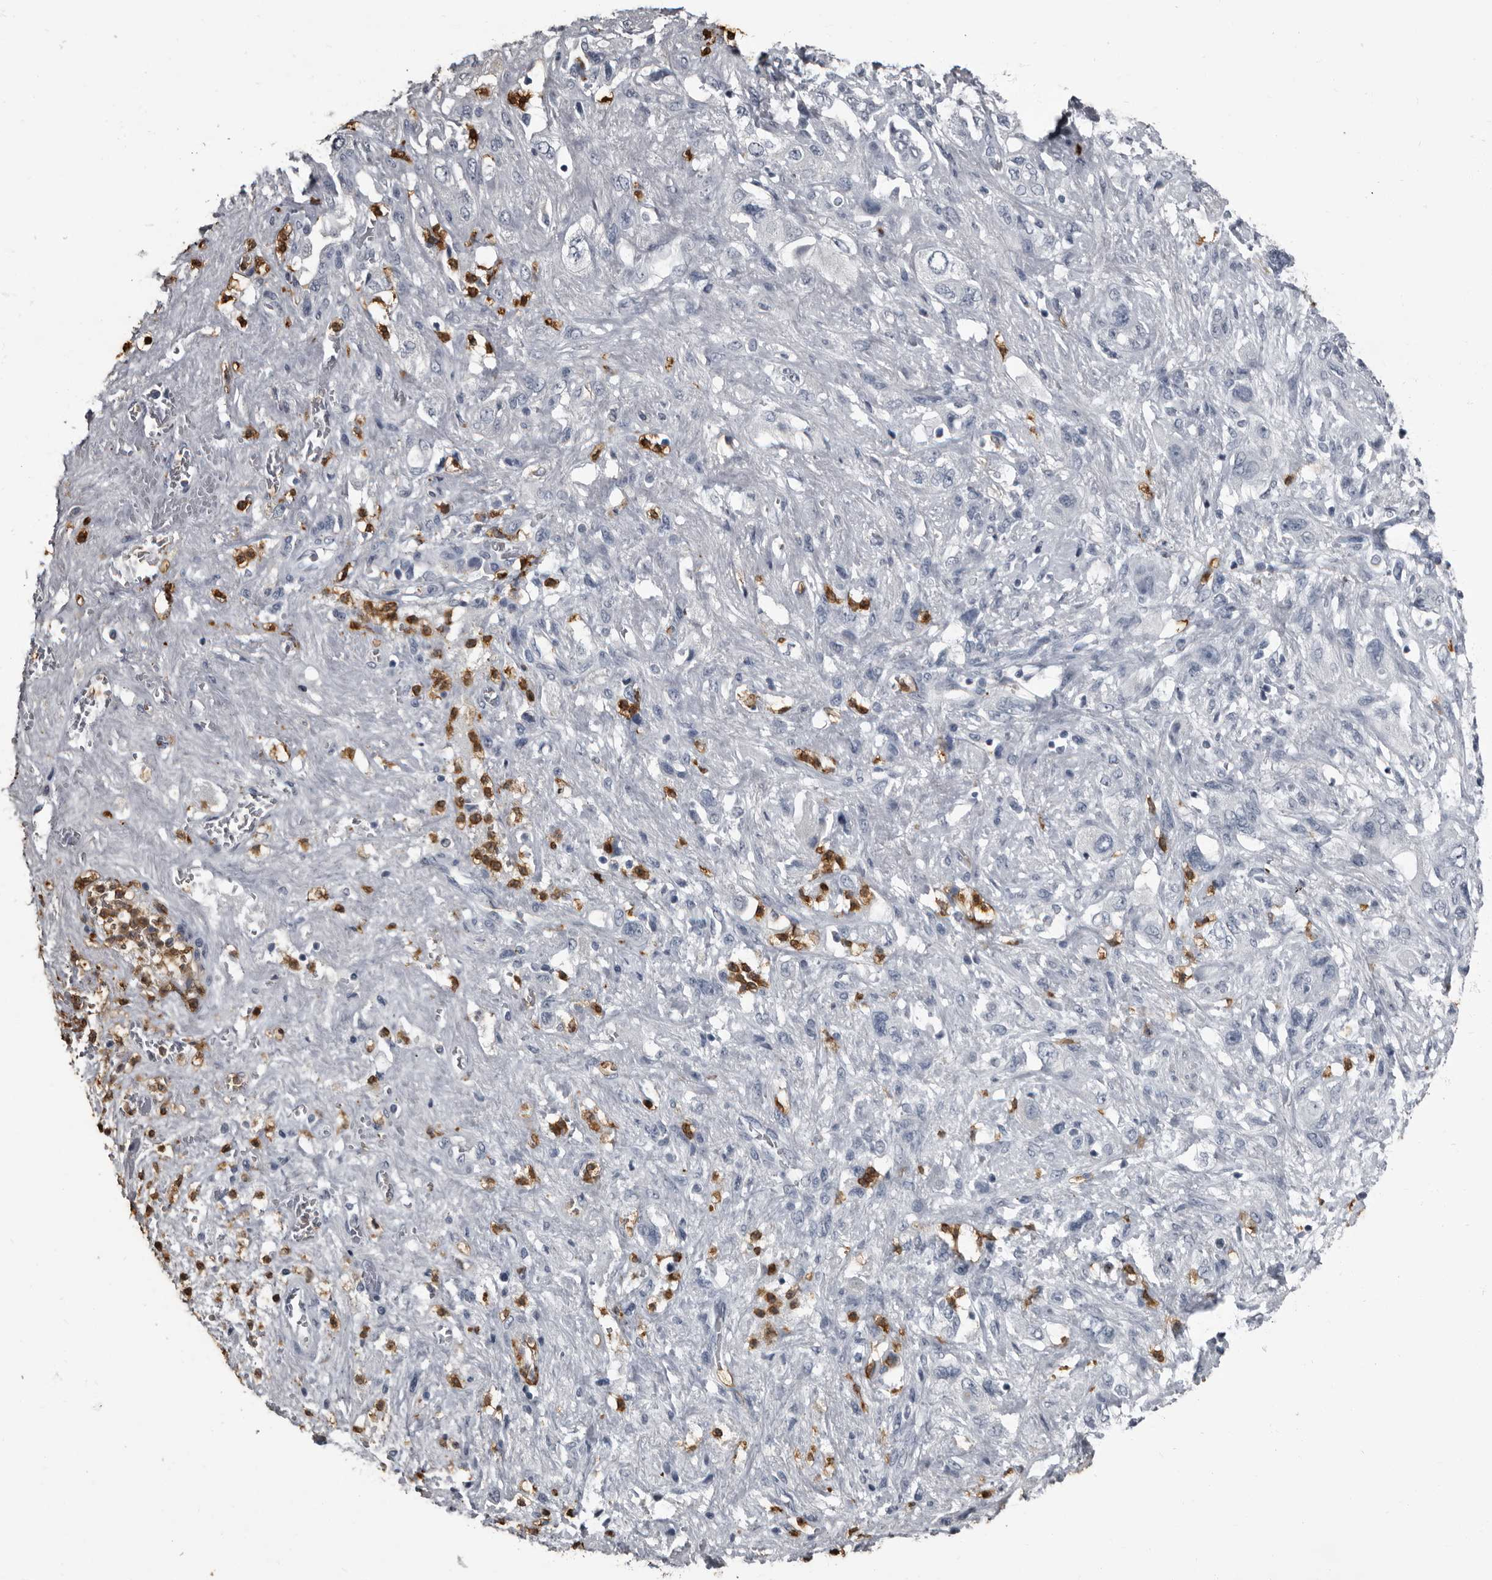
{"staining": {"intensity": "negative", "quantity": "none", "location": "none"}, "tissue": "pancreatic cancer", "cell_type": "Tumor cells", "image_type": "cancer", "snomed": [{"axis": "morphology", "description": "Adenocarcinoma, NOS"}, {"axis": "topography", "description": "Pancreas"}], "caption": "This is an immunohistochemistry (IHC) micrograph of pancreatic adenocarcinoma. There is no staining in tumor cells.", "gene": "TPD52L1", "patient": {"sex": "female", "age": 73}}